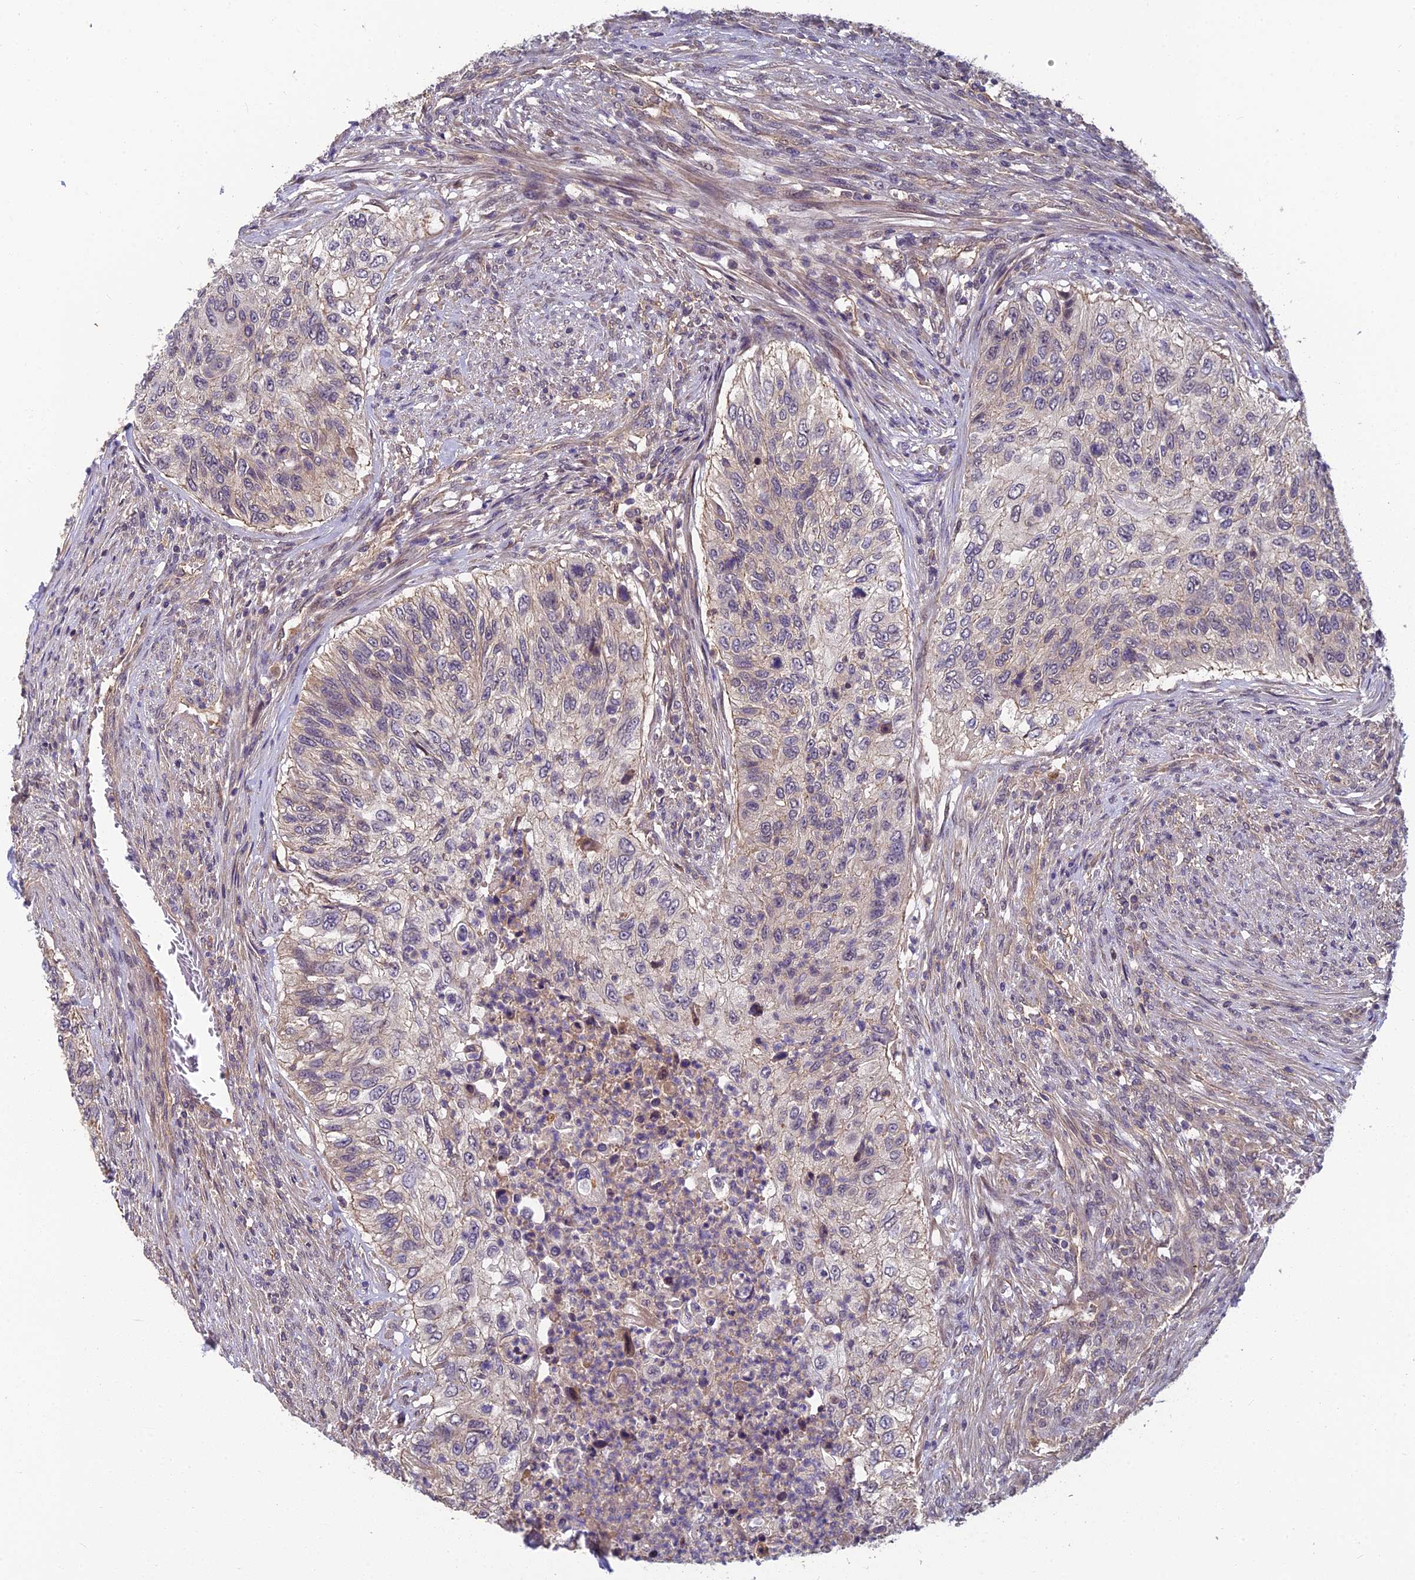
{"staining": {"intensity": "weak", "quantity": "<25%", "location": "cytoplasmic/membranous"}, "tissue": "urothelial cancer", "cell_type": "Tumor cells", "image_type": "cancer", "snomed": [{"axis": "morphology", "description": "Urothelial carcinoma, High grade"}, {"axis": "topography", "description": "Urinary bladder"}], "caption": "Tumor cells show no significant expression in urothelial cancer. (DAB IHC visualized using brightfield microscopy, high magnification).", "gene": "PIKFYVE", "patient": {"sex": "female", "age": 60}}